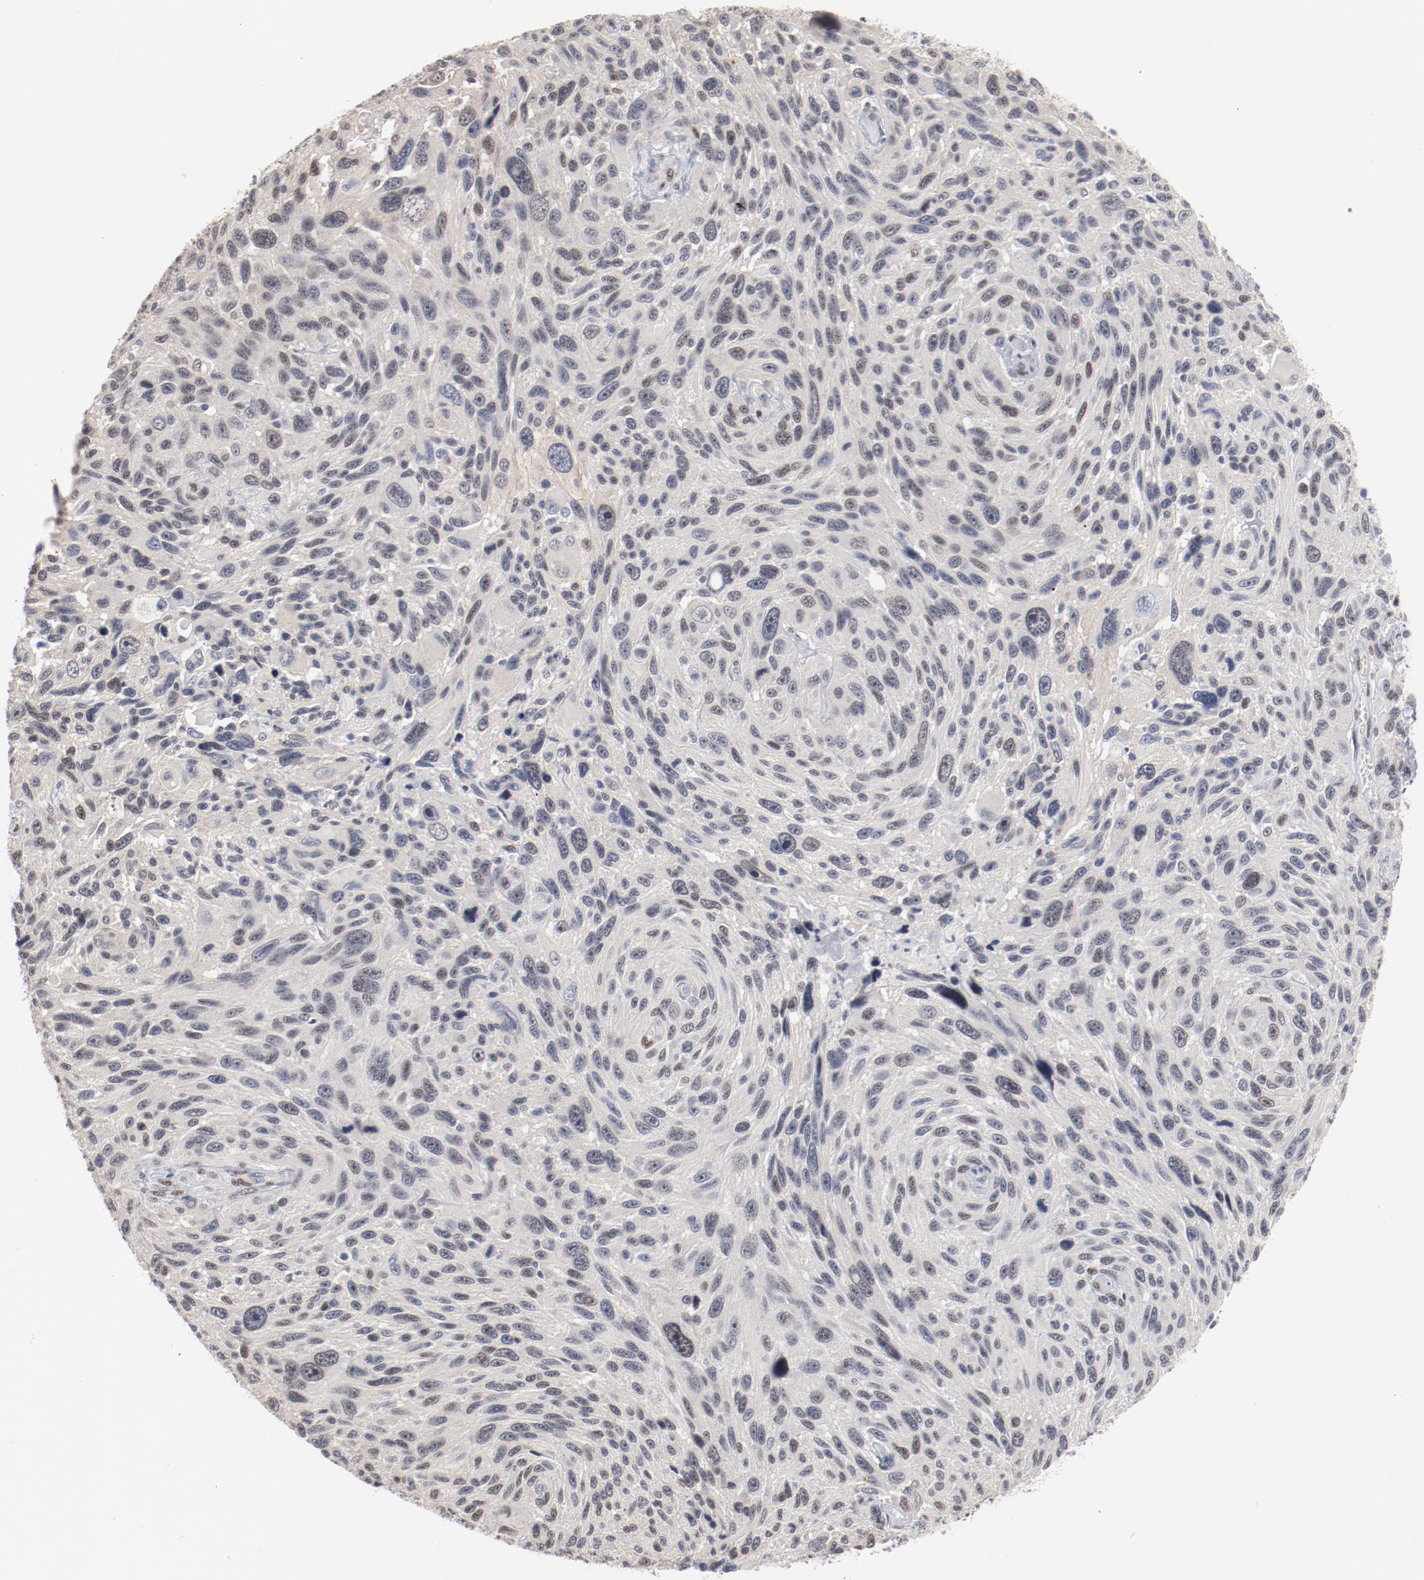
{"staining": {"intensity": "weak", "quantity": "<25%", "location": "nuclear"}, "tissue": "melanoma", "cell_type": "Tumor cells", "image_type": "cancer", "snomed": [{"axis": "morphology", "description": "Malignant melanoma, NOS"}, {"axis": "topography", "description": "Skin"}], "caption": "Protein analysis of melanoma displays no significant positivity in tumor cells.", "gene": "ZEB2", "patient": {"sex": "male", "age": 53}}